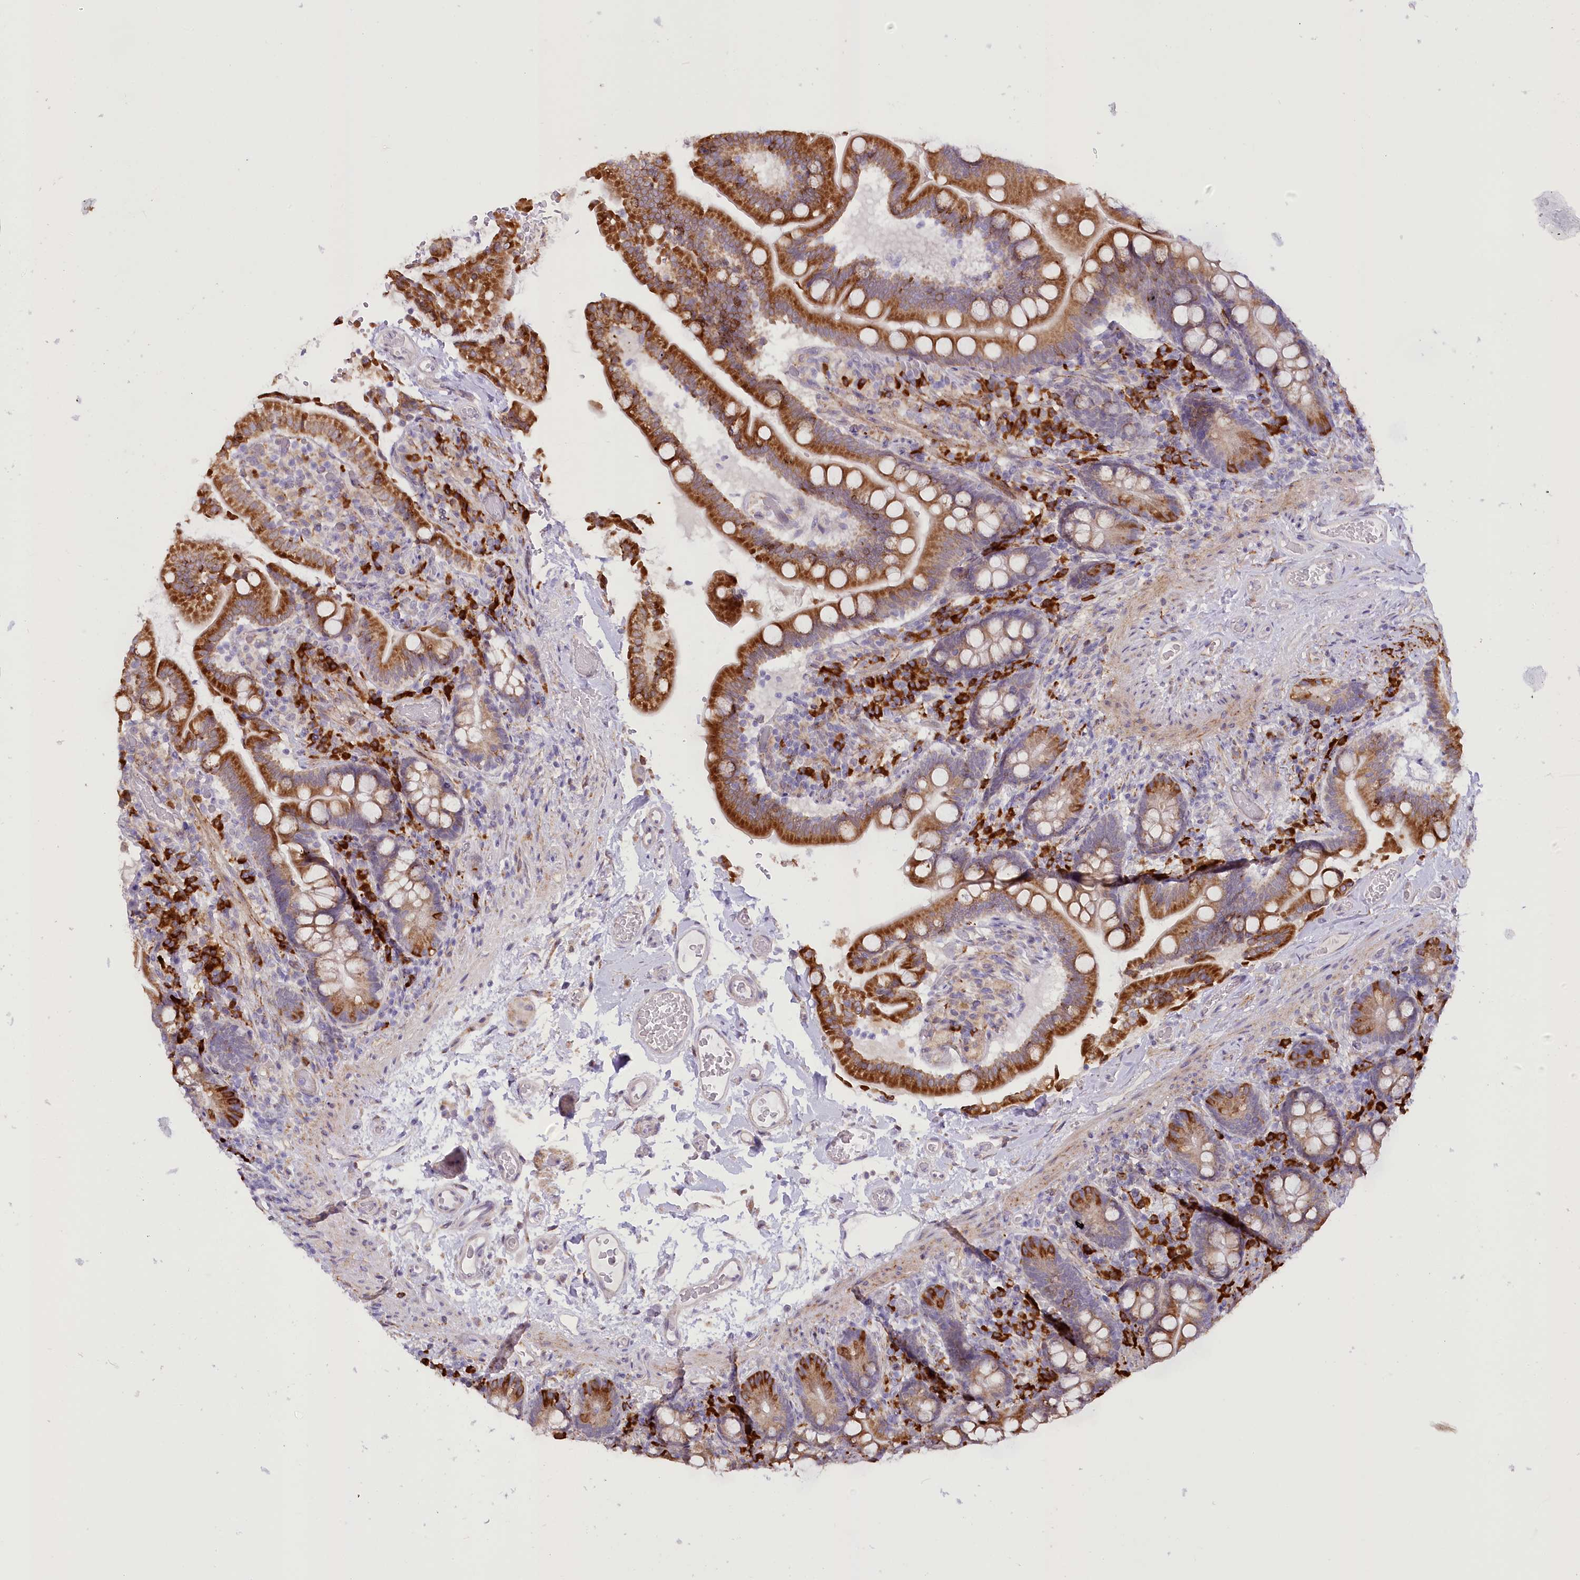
{"staining": {"intensity": "moderate", "quantity": ">75%", "location": "cytoplasmic/membranous"}, "tissue": "small intestine", "cell_type": "Glandular cells", "image_type": "normal", "snomed": [{"axis": "morphology", "description": "Normal tissue, NOS"}, {"axis": "topography", "description": "Small intestine"}], "caption": "An immunohistochemistry histopathology image of unremarkable tissue is shown. Protein staining in brown labels moderate cytoplasmic/membranous positivity in small intestine within glandular cells.", "gene": "NCKAP5", "patient": {"sex": "female", "age": 64}}